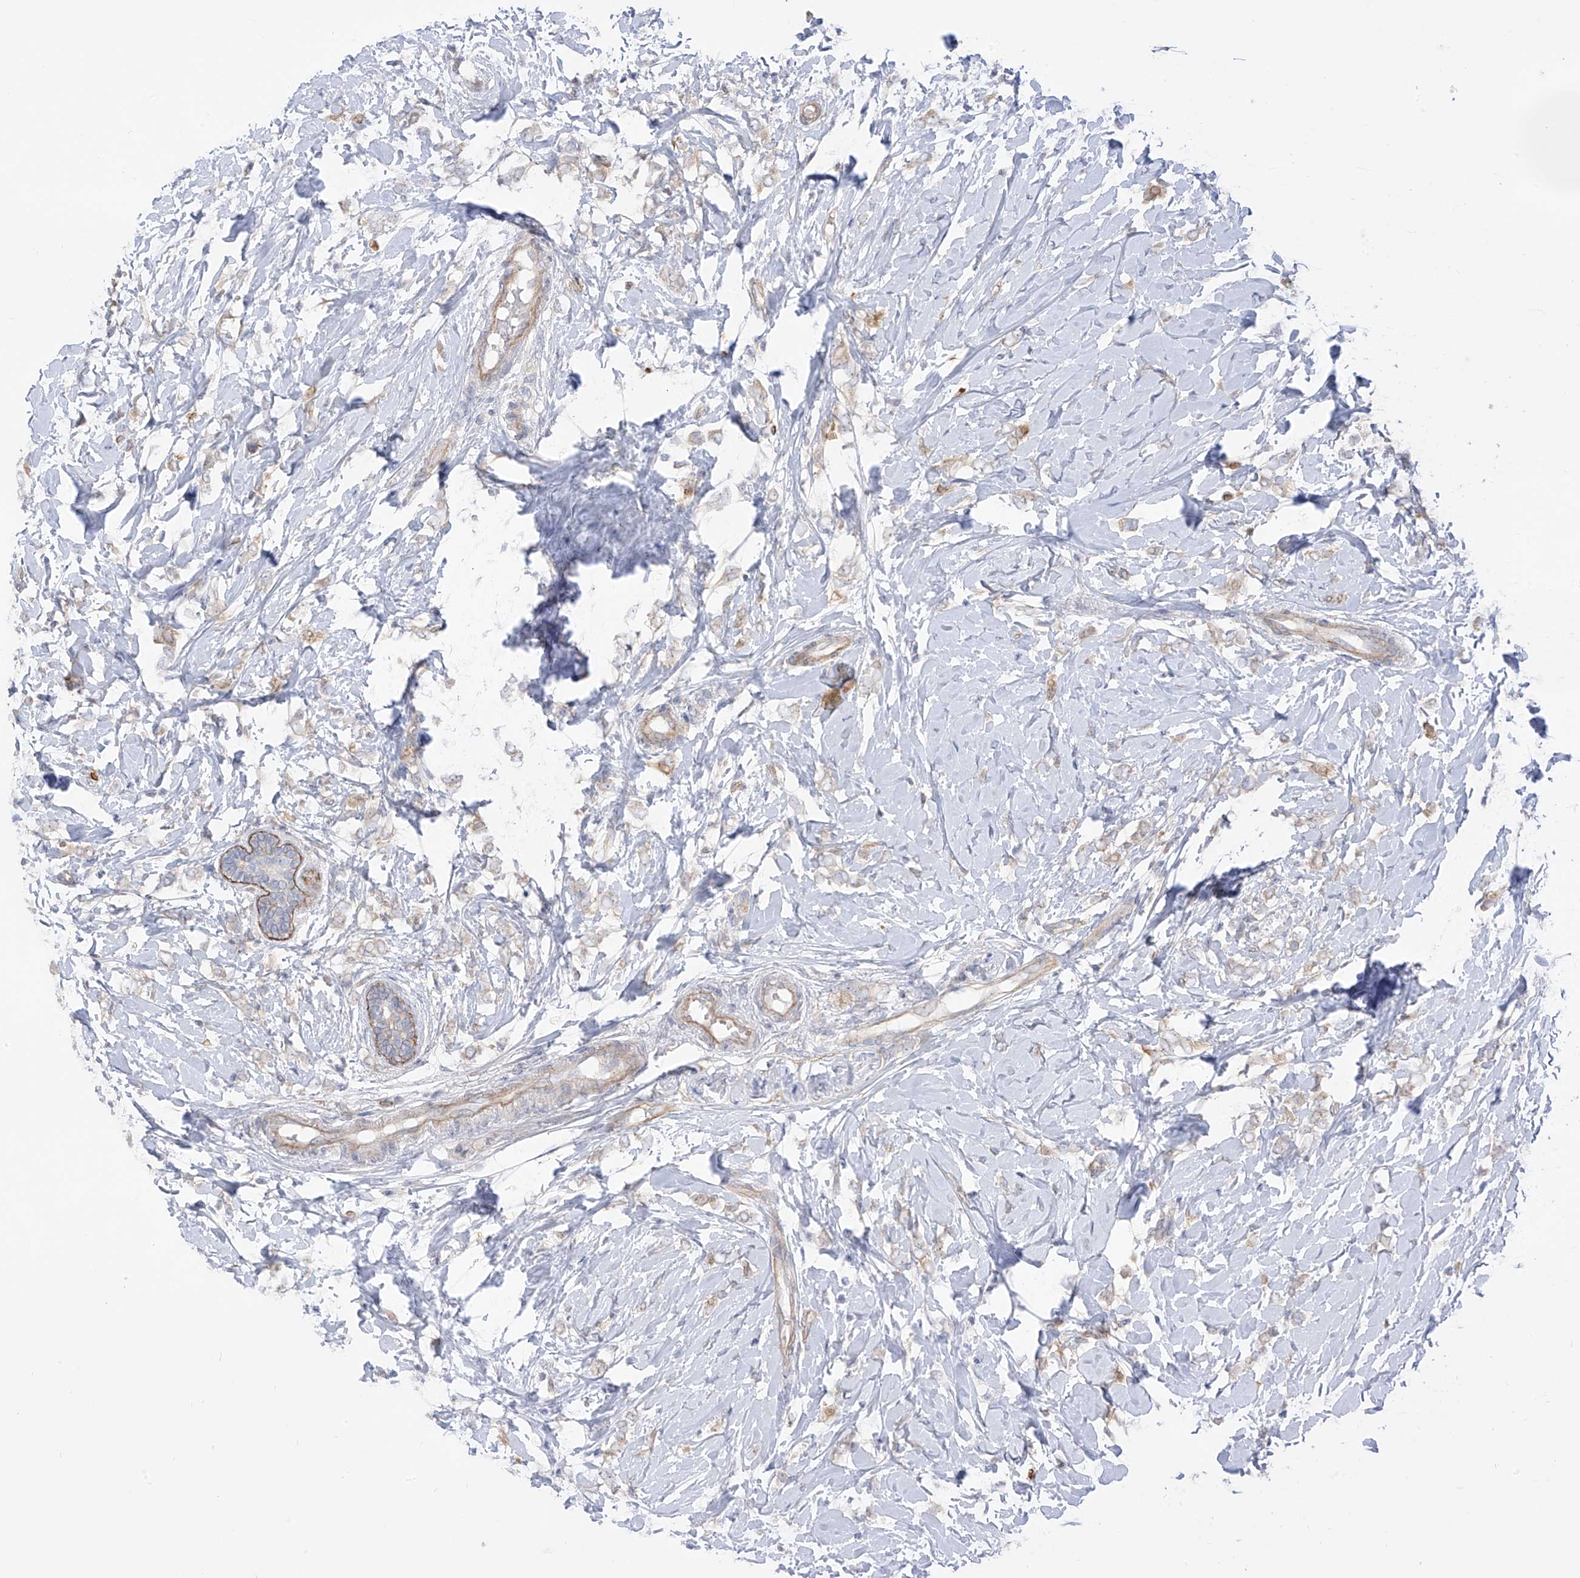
{"staining": {"intensity": "weak", "quantity": ">75%", "location": "cytoplasmic/membranous"}, "tissue": "breast cancer", "cell_type": "Tumor cells", "image_type": "cancer", "snomed": [{"axis": "morphology", "description": "Normal tissue, NOS"}, {"axis": "morphology", "description": "Lobular carcinoma"}, {"axis": "topography", "description": "Breast"}], "caption": "Immunohistochemical staining of human breast lobular carcinoma demonstrates low levels of weak cytoplasmic/membranous protein positivity in approximately >75% of tumor cells.", "gene": "EIPR1", "patient": {"sex": "female", "age": 47}}